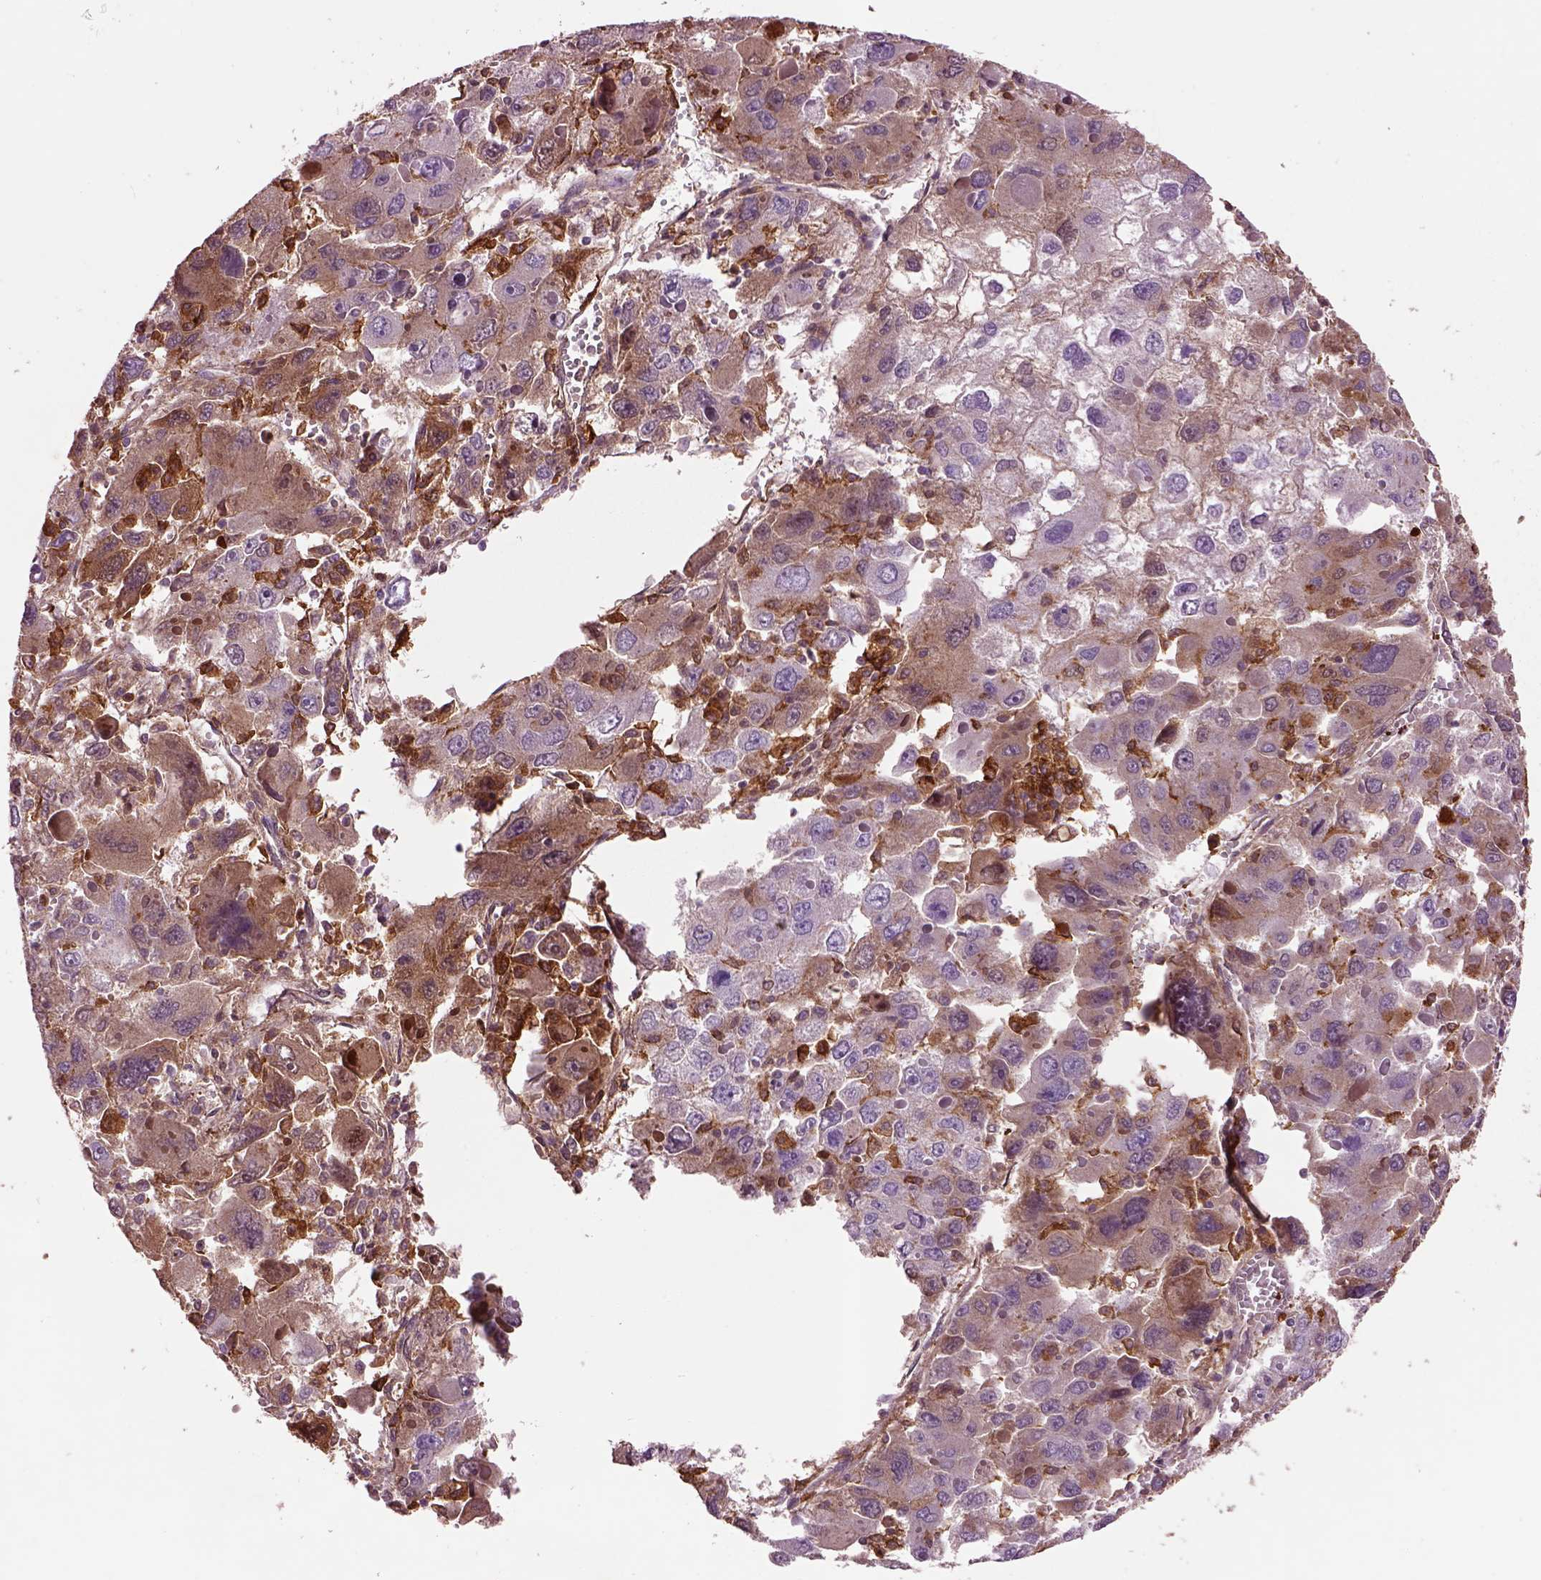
{"staining": {"intensity": "negative", "quantity": "none", "location": "none"}, "tissue": "liver cancer", "cell_type": "Tumor cells", "image_type": "cancer", "snomed": [{"axis": "morphology", "description": "Carcinoma, Hepatocellular, NOS"}, {"axis": "topography", "description": "Liver"}], "caption": "Immunohistochemistry (IHC) of liver cancer demonstrates no expression in tumor cells.", "gene": "MDP1", "patient": {"sex": "female", "age": 41}}